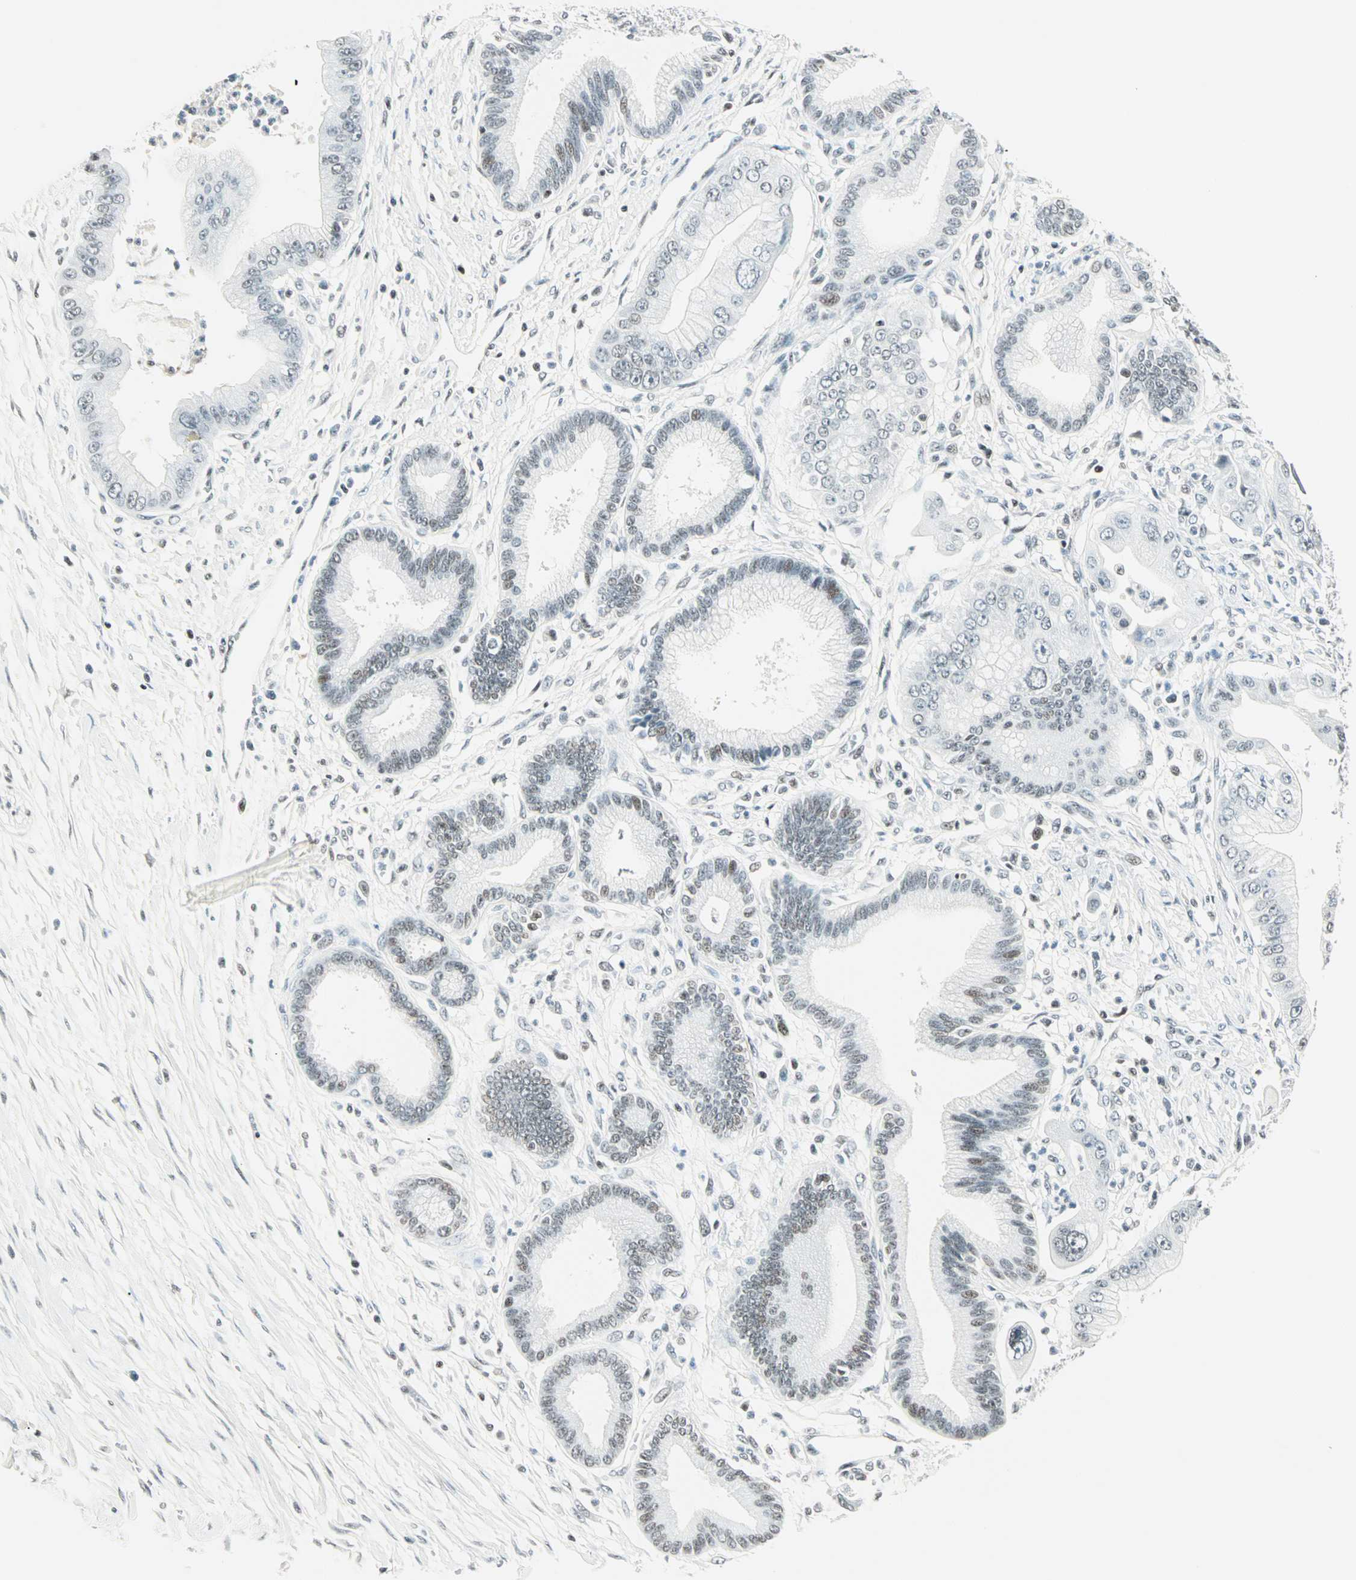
{"staining": {"intensity": "weak", "quantity": "25%-75%", "location": "nuclear"}, "tissue": "pancreatic cancer", "cell_type": "Tumor cells", "image_type": "cancer", "snomed": [{"axis": "morphology", "description": "Adenocarcinoma, NOS"}, {"axis": "topography", "description": "Pancreas"}], "caption": "Tumor cells demonstrate low levels of weak nuclear positivity in about 25%-75% of cells in pancreatic adenocarcinoma.", "gene": "SIN3A", "patient": {"sex": "male", "age": 59}}